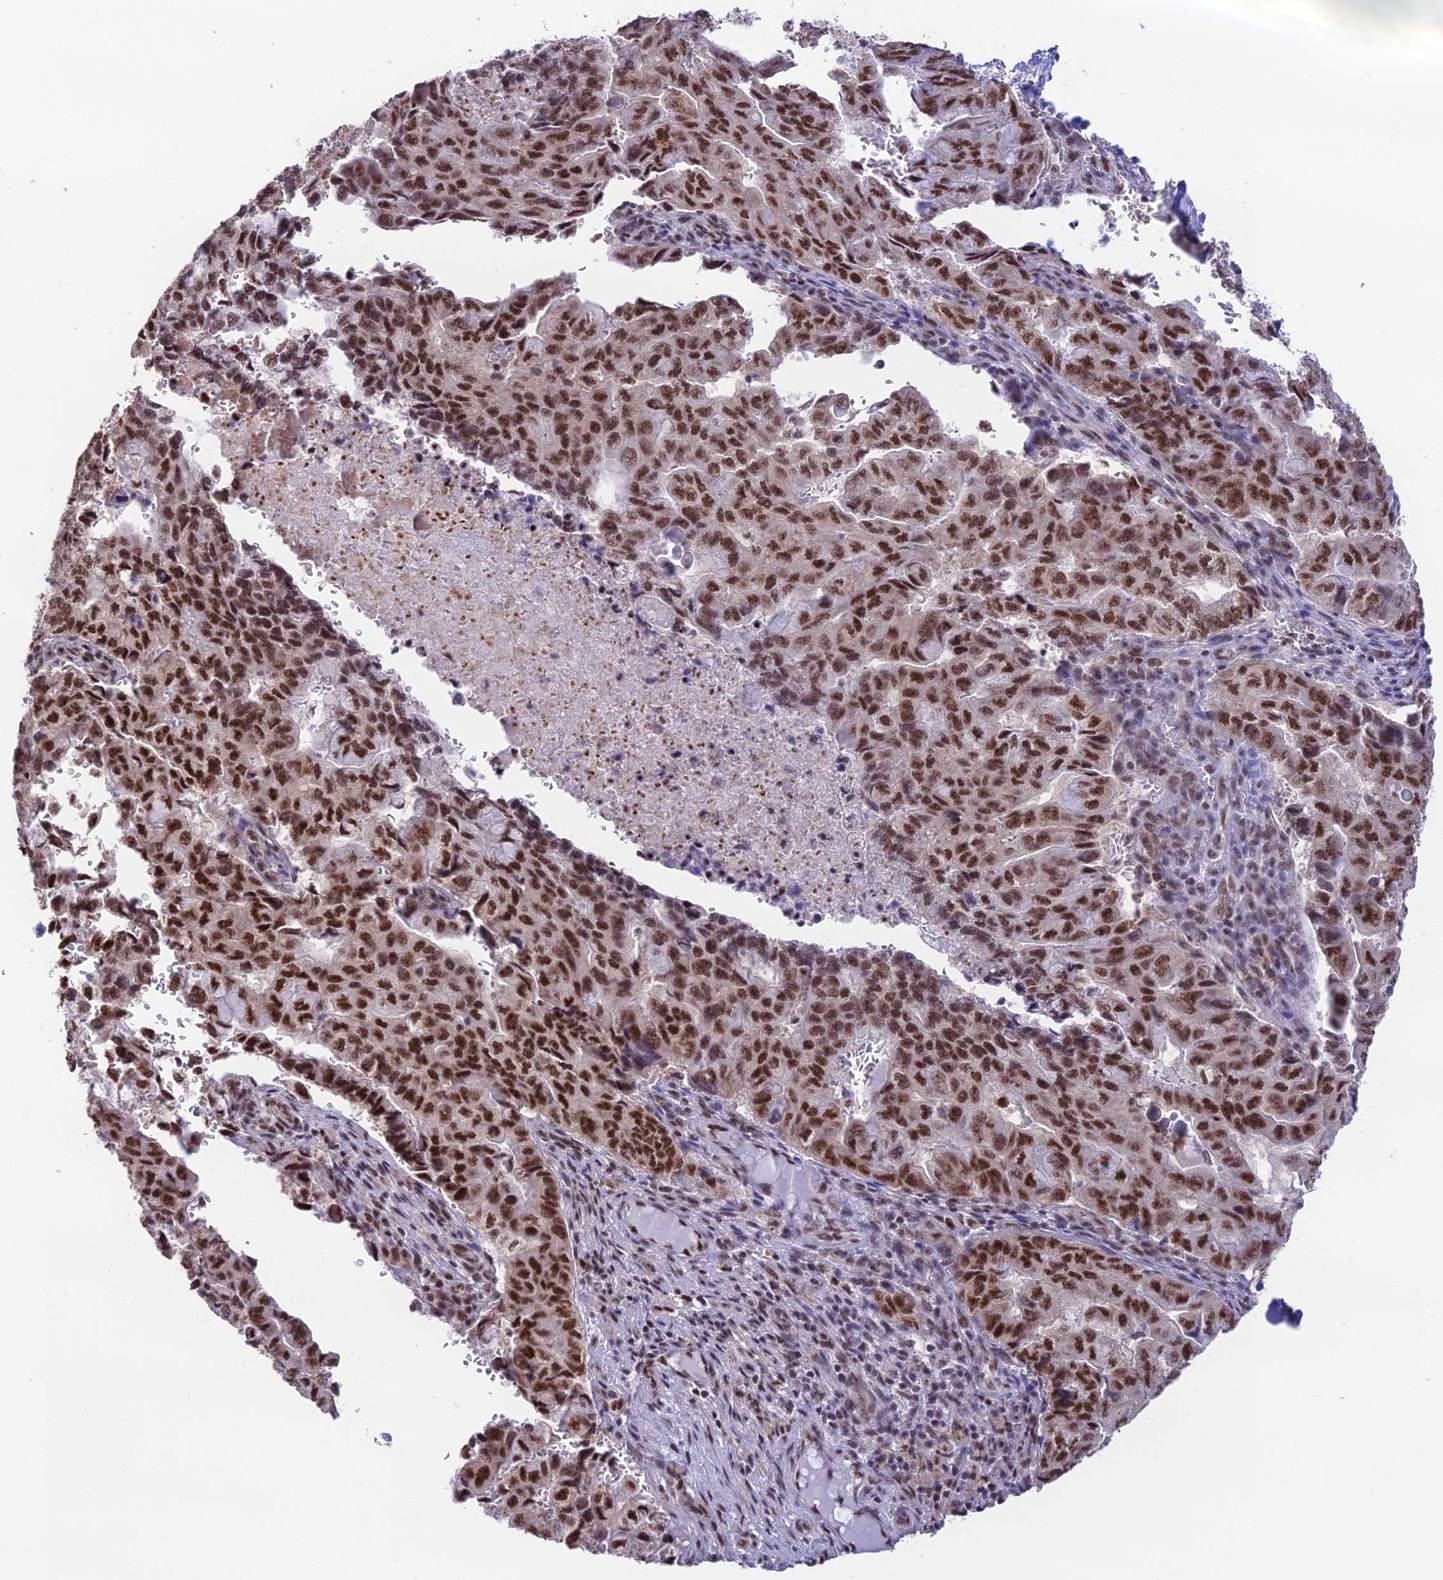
{"staining": {"intensity": "strong", "quantity": ">75%", "location": "nuclear"}, "tissue": "pancreatic cancer", "cell_type": "Tumor cells", "image_type": "cancer", "snomed": [{"axis": "morphology", "description": "Adenocarcinoma, NOS"}, {"axis": "topography", "description": "Pancreas"}], "caption": "The image displays a brown stain indicating the presence of a protein in the nuclear of tumor cells in pancreatic cancer (adenocarcinoma).", "gene": "THOC7", "patient": {"sex": "male", "age": 51}}